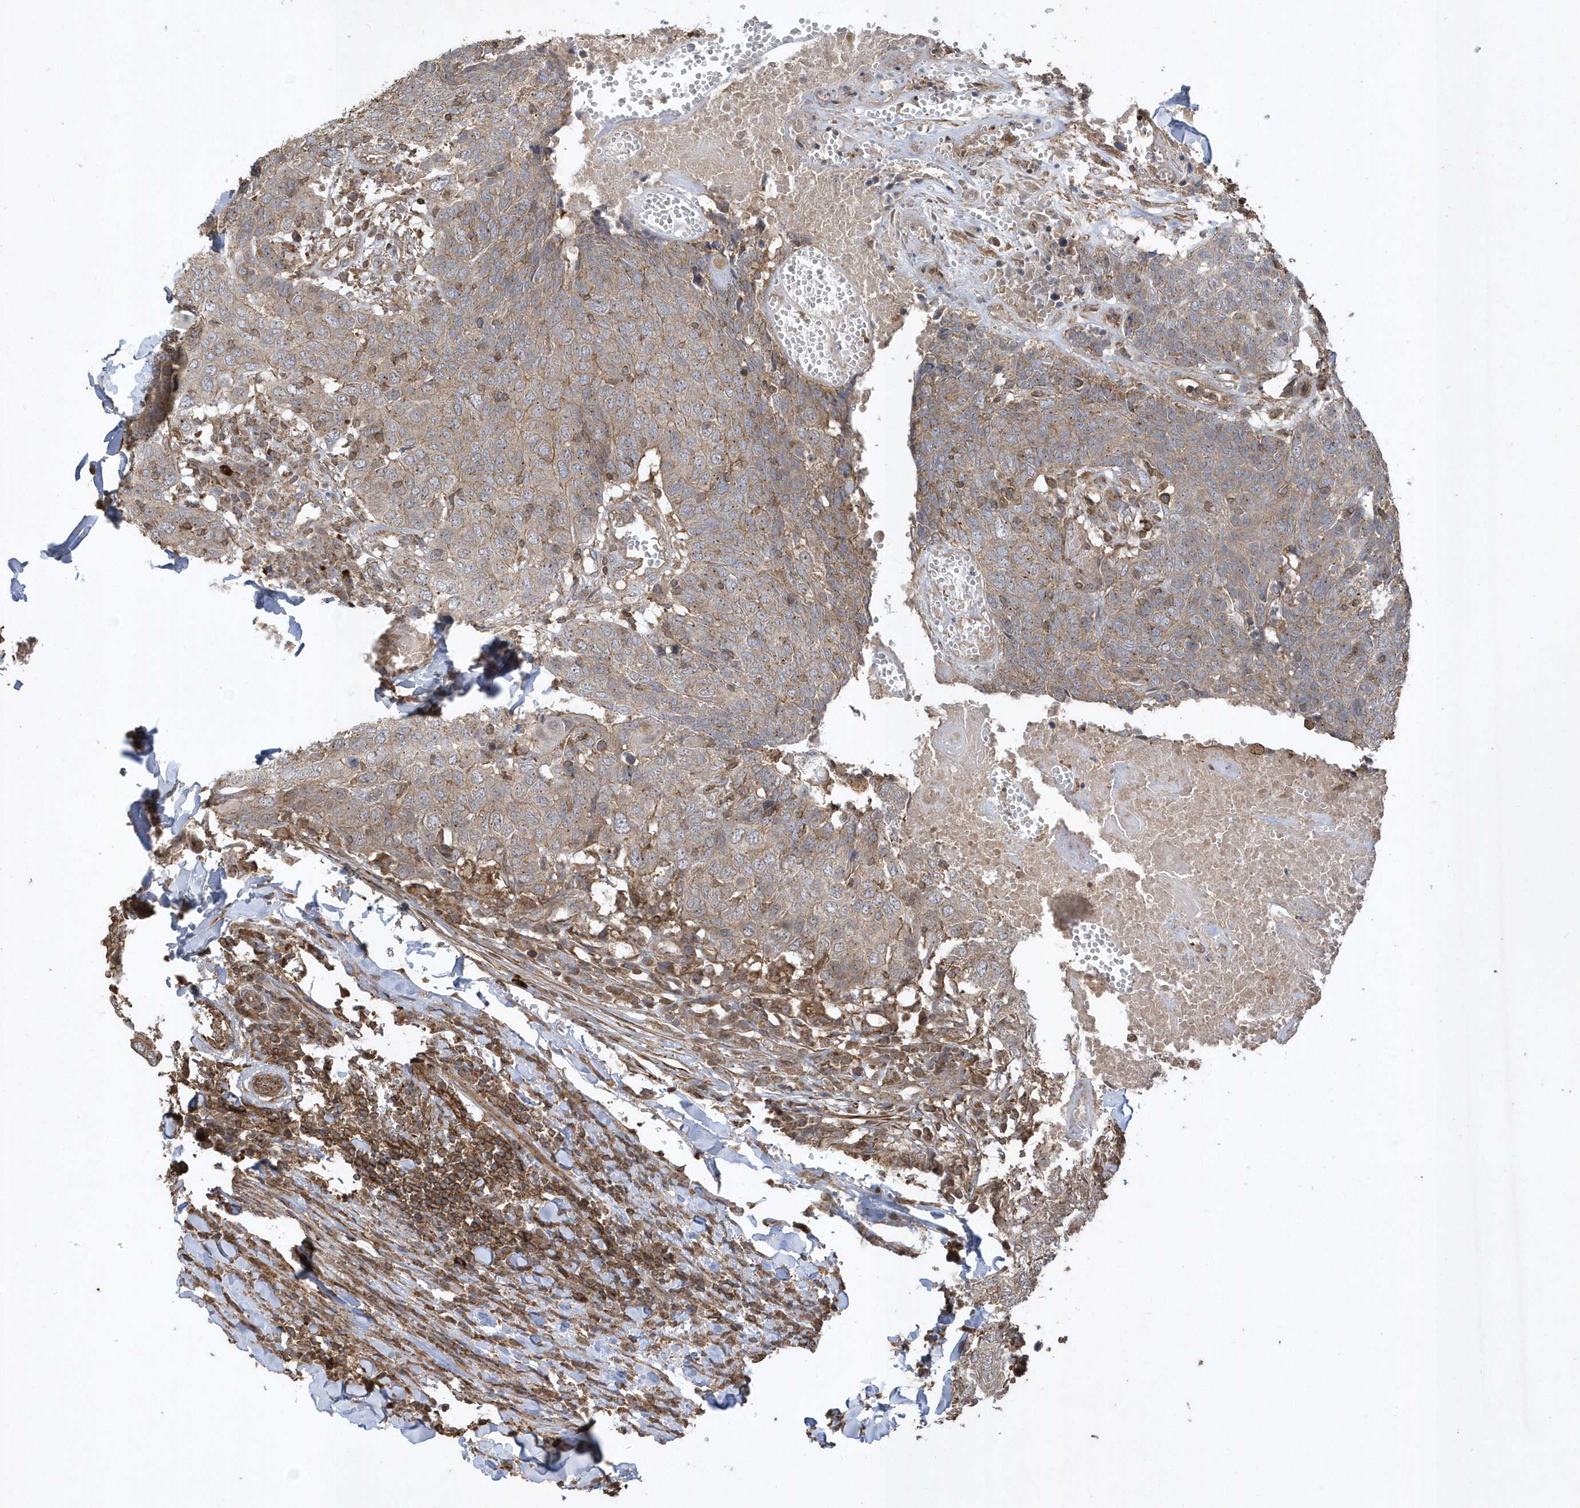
{"staining": {"intensity": "moderate", "quantity": ">75%", "location": "cytoplasmic/membranous"}, "tissue": "head and neck cancer", "cell_type": "Tumor cells", "image_type": "cancer", "snomed": [{"axis": "morphology", "description": "Squamous cell carcinoma, NOS"}, {"axis": "topography", "description": "Head-Neck"}], "caption": "Protein staining of head and neck cancer tissue displays moderate cytoplasmic/membranous expression in approximately >75% of tumor cells. (Brightfield microscopy of DAB IHC at high magnification).", "gene": "SENP8", "patient": {"sex": "male", "age": 66}}